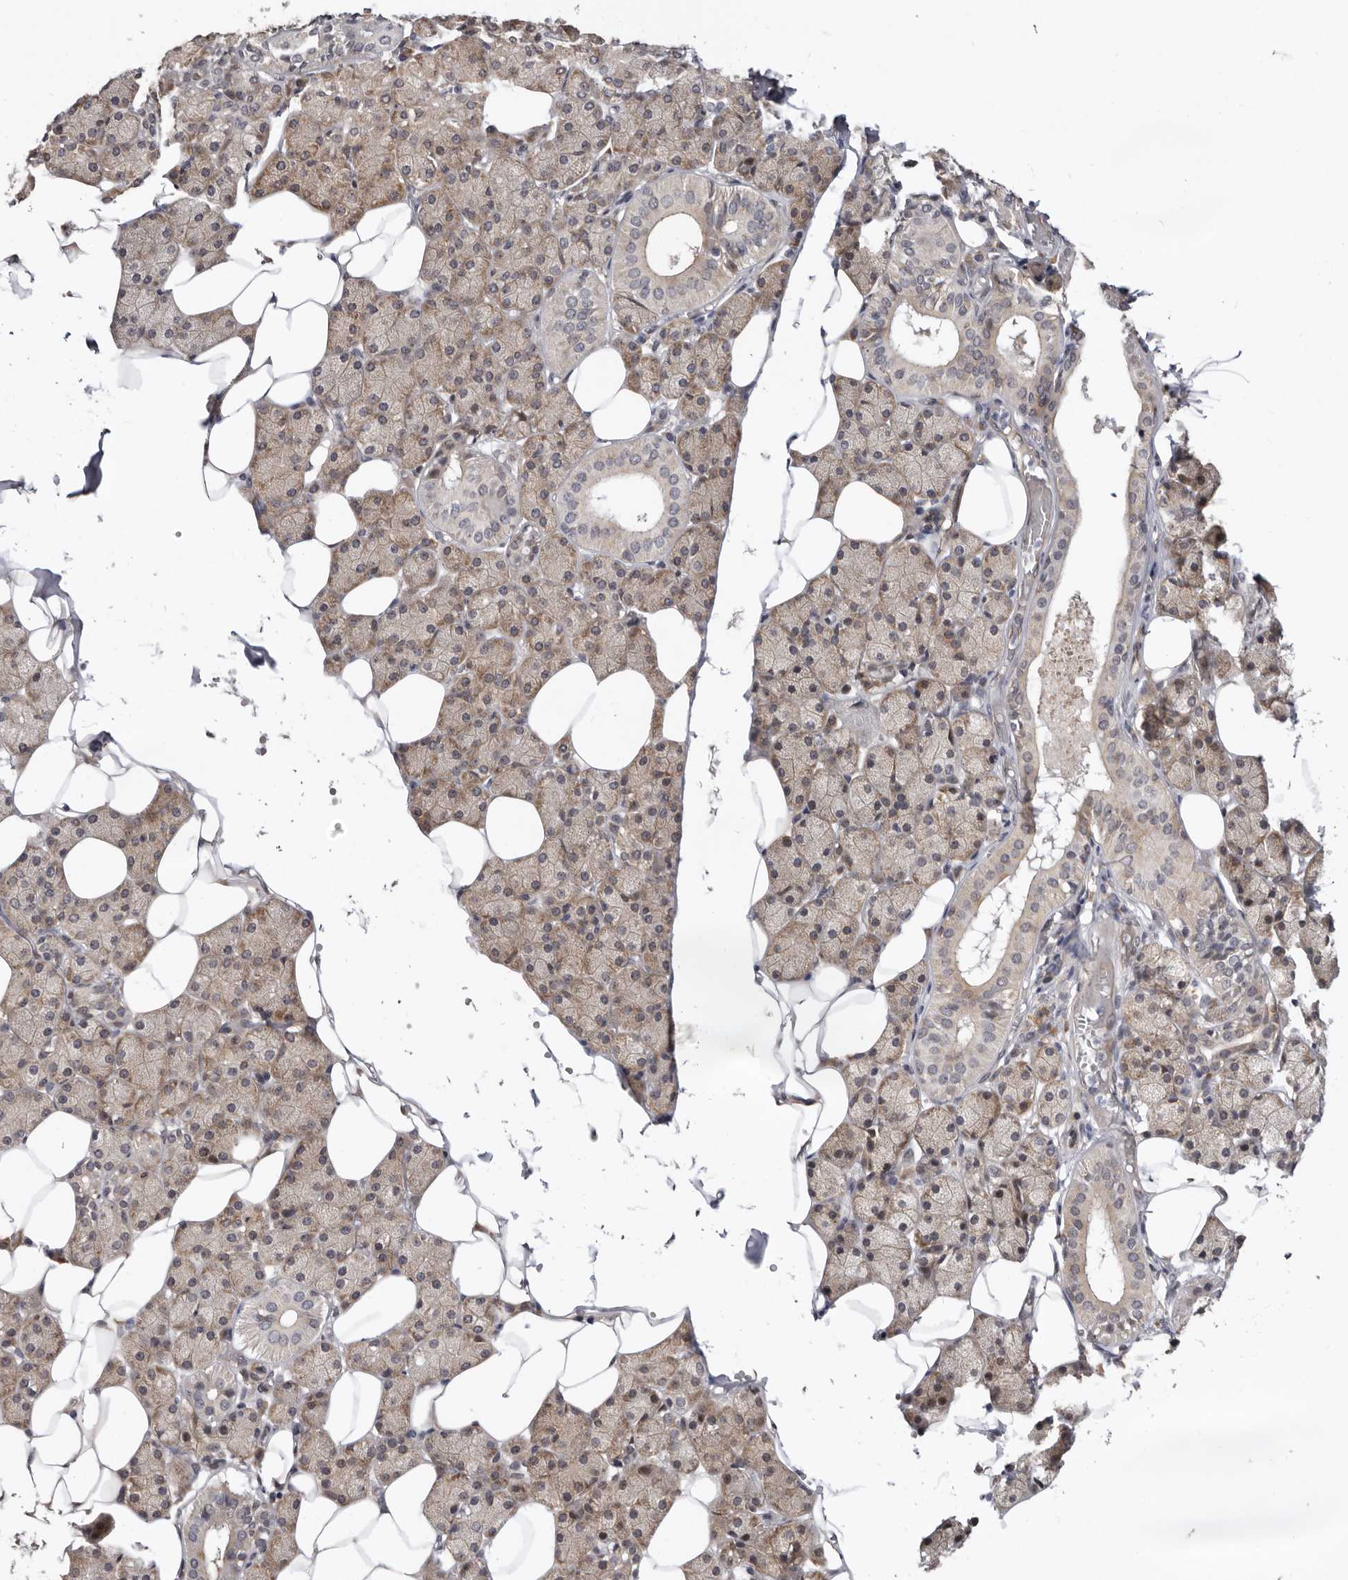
{"staining": {"intensity": "moderate", "quantity": "25%-75%", "location": "cytoplasmic/membranous"}, "tissue": "salivary gland", "cell_type": "Glandular cells", "image_type": "normal", "snomed": [{"axis": "morphology", "description": "Normal tissue, NOS"}, {"axis": "topography", "description": "Salivary gland"}], "caption": "Protein staining exhibits moderate cytoplasmic/membranous expression in about 25%-75% of glandular cells in normal salivary gland.", "gene": "SBDS", "patient": {"sex": "female", "age": 33}}